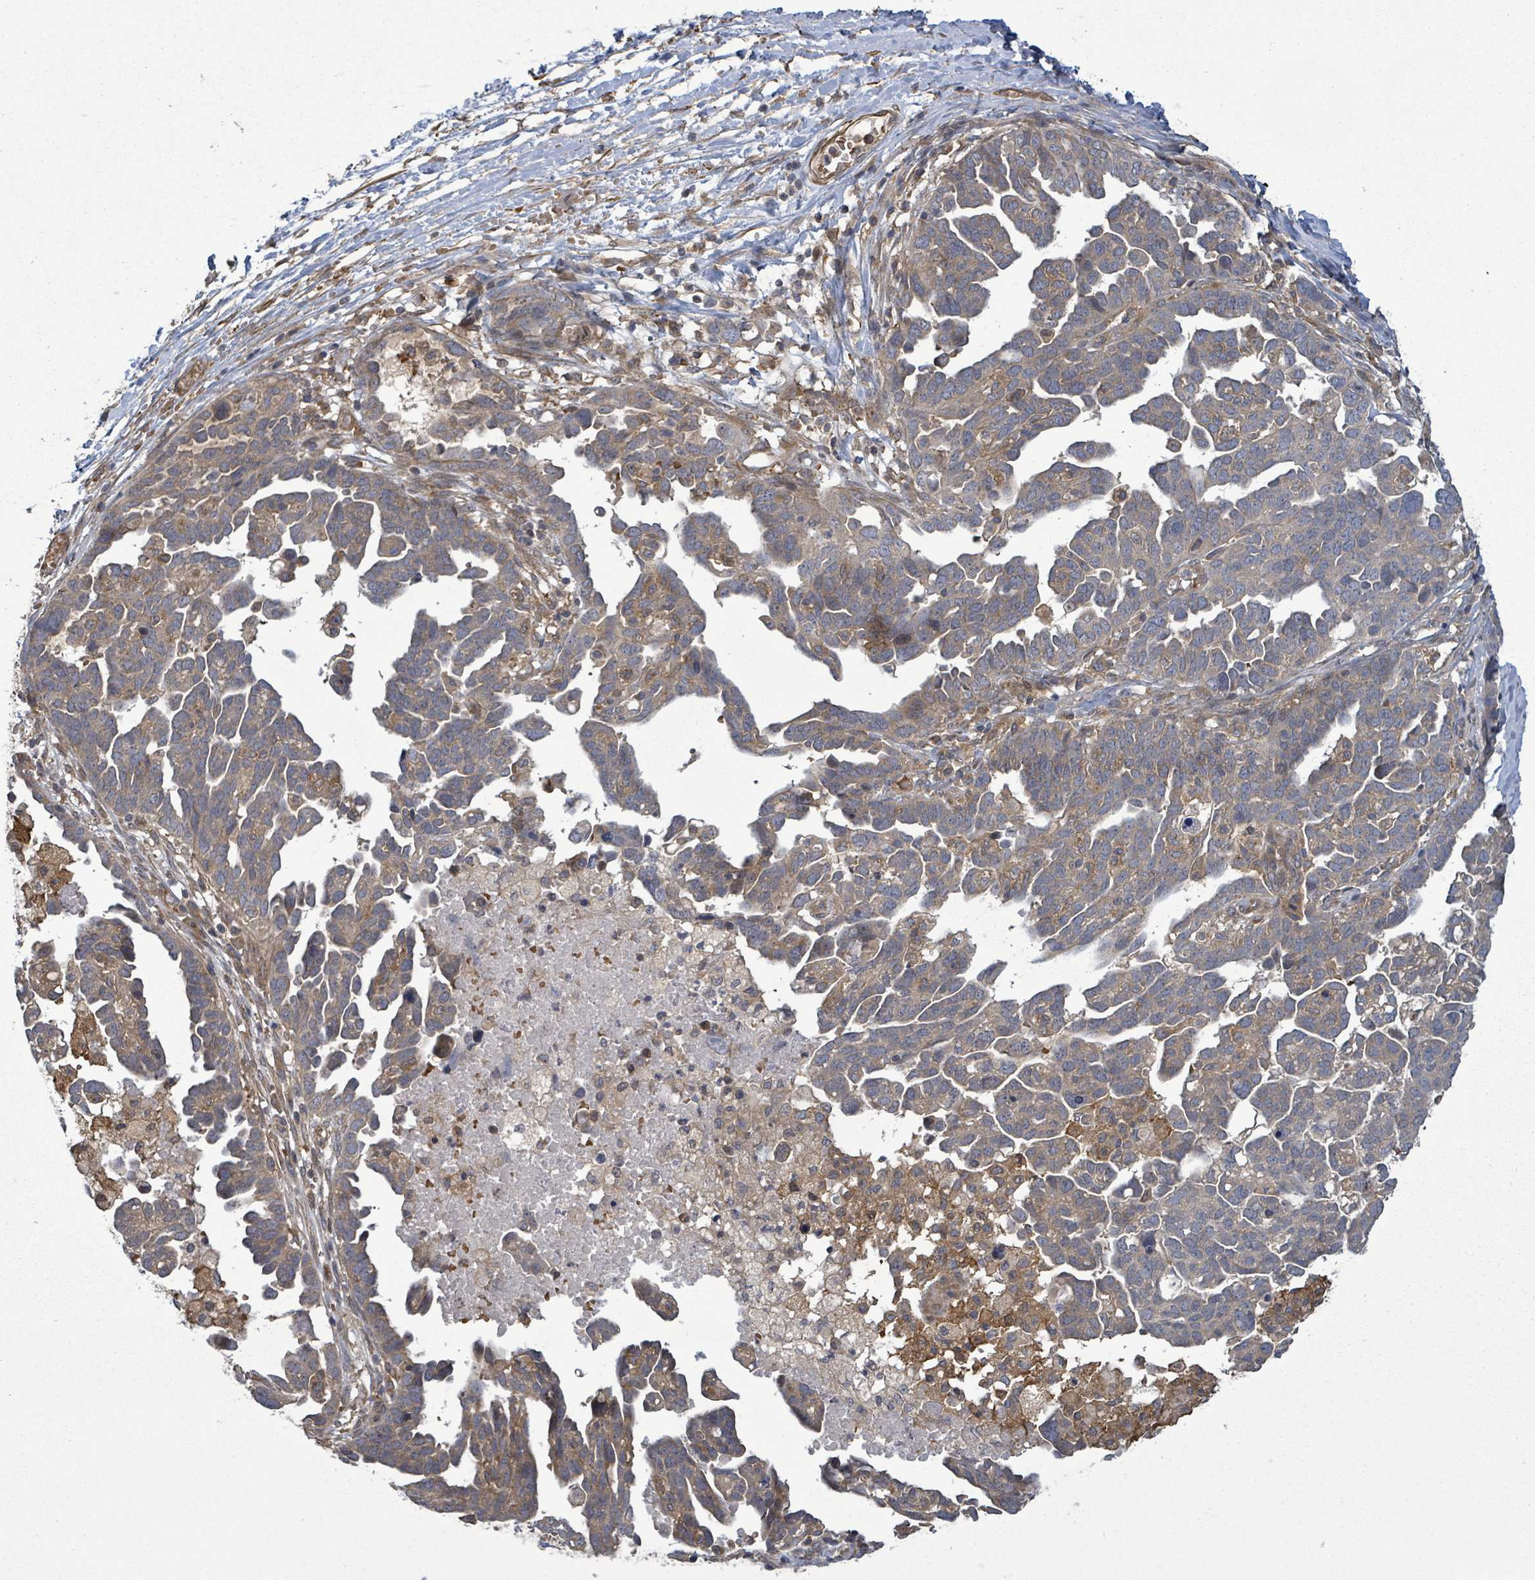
{"staining": {"intensity": "weak", "quantity": "25%-75%", "location": "cytoplasmic/membranous"}, "tissue": "ovarian cancer", "cell_type": "Tumor cells", "image_type": "cancer", "snomed": [{"axis": "morphology", "description": "Cystadenocarcinoma, serous, NOS"}, {"axis": "topography", "description": "Ovary"}], "caption": "Weak cytoplasmic/membranous protein staining is appreciated in approximately 25%-75% of tumor cells in ovarian cancer (serous cystadenocarcinoma). (brown staining indicates protein expression, while blue staining denotes nuclei).", "gene": "MAP3K6", "patient": {"sex": "female", "age": 54}}